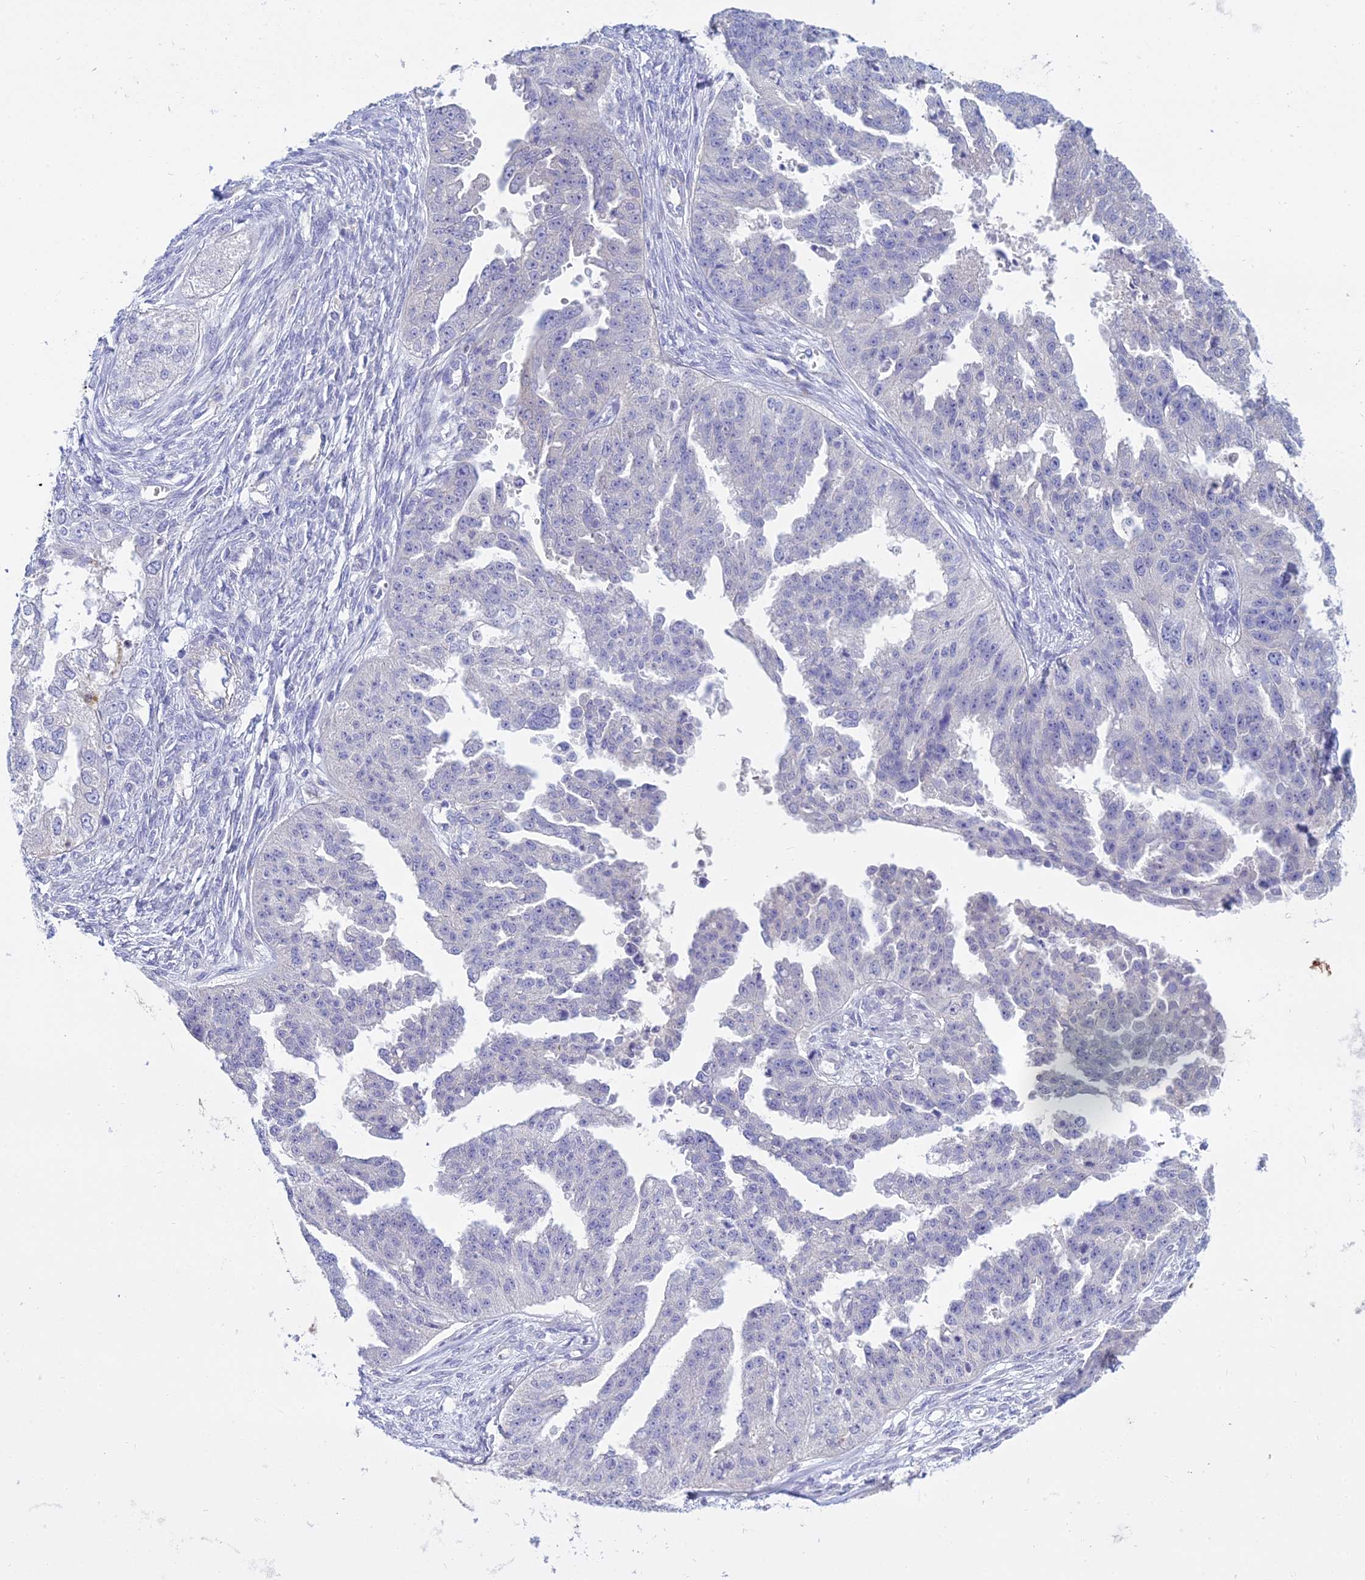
{"staining": {"intensity": "negative", "quantity": "none", "location": "none"}, "tissue": "ovarian cancer", "cell_type": "Tumor cells", "image_type": "cancer", "snomed": [{"axis": "morphology", "description": "Cystadenocarcinoma, serous, NOS"}, {"axis": "topography", "description": "Ovary"}], "caption": "DAB immunohistochemical staining of human serous cystadenocarcinoma (ovarian) reveals no significant positivity in tumor cells.", "gene": "SMIM24", "patient": {"sex": "female", "age": 58}}